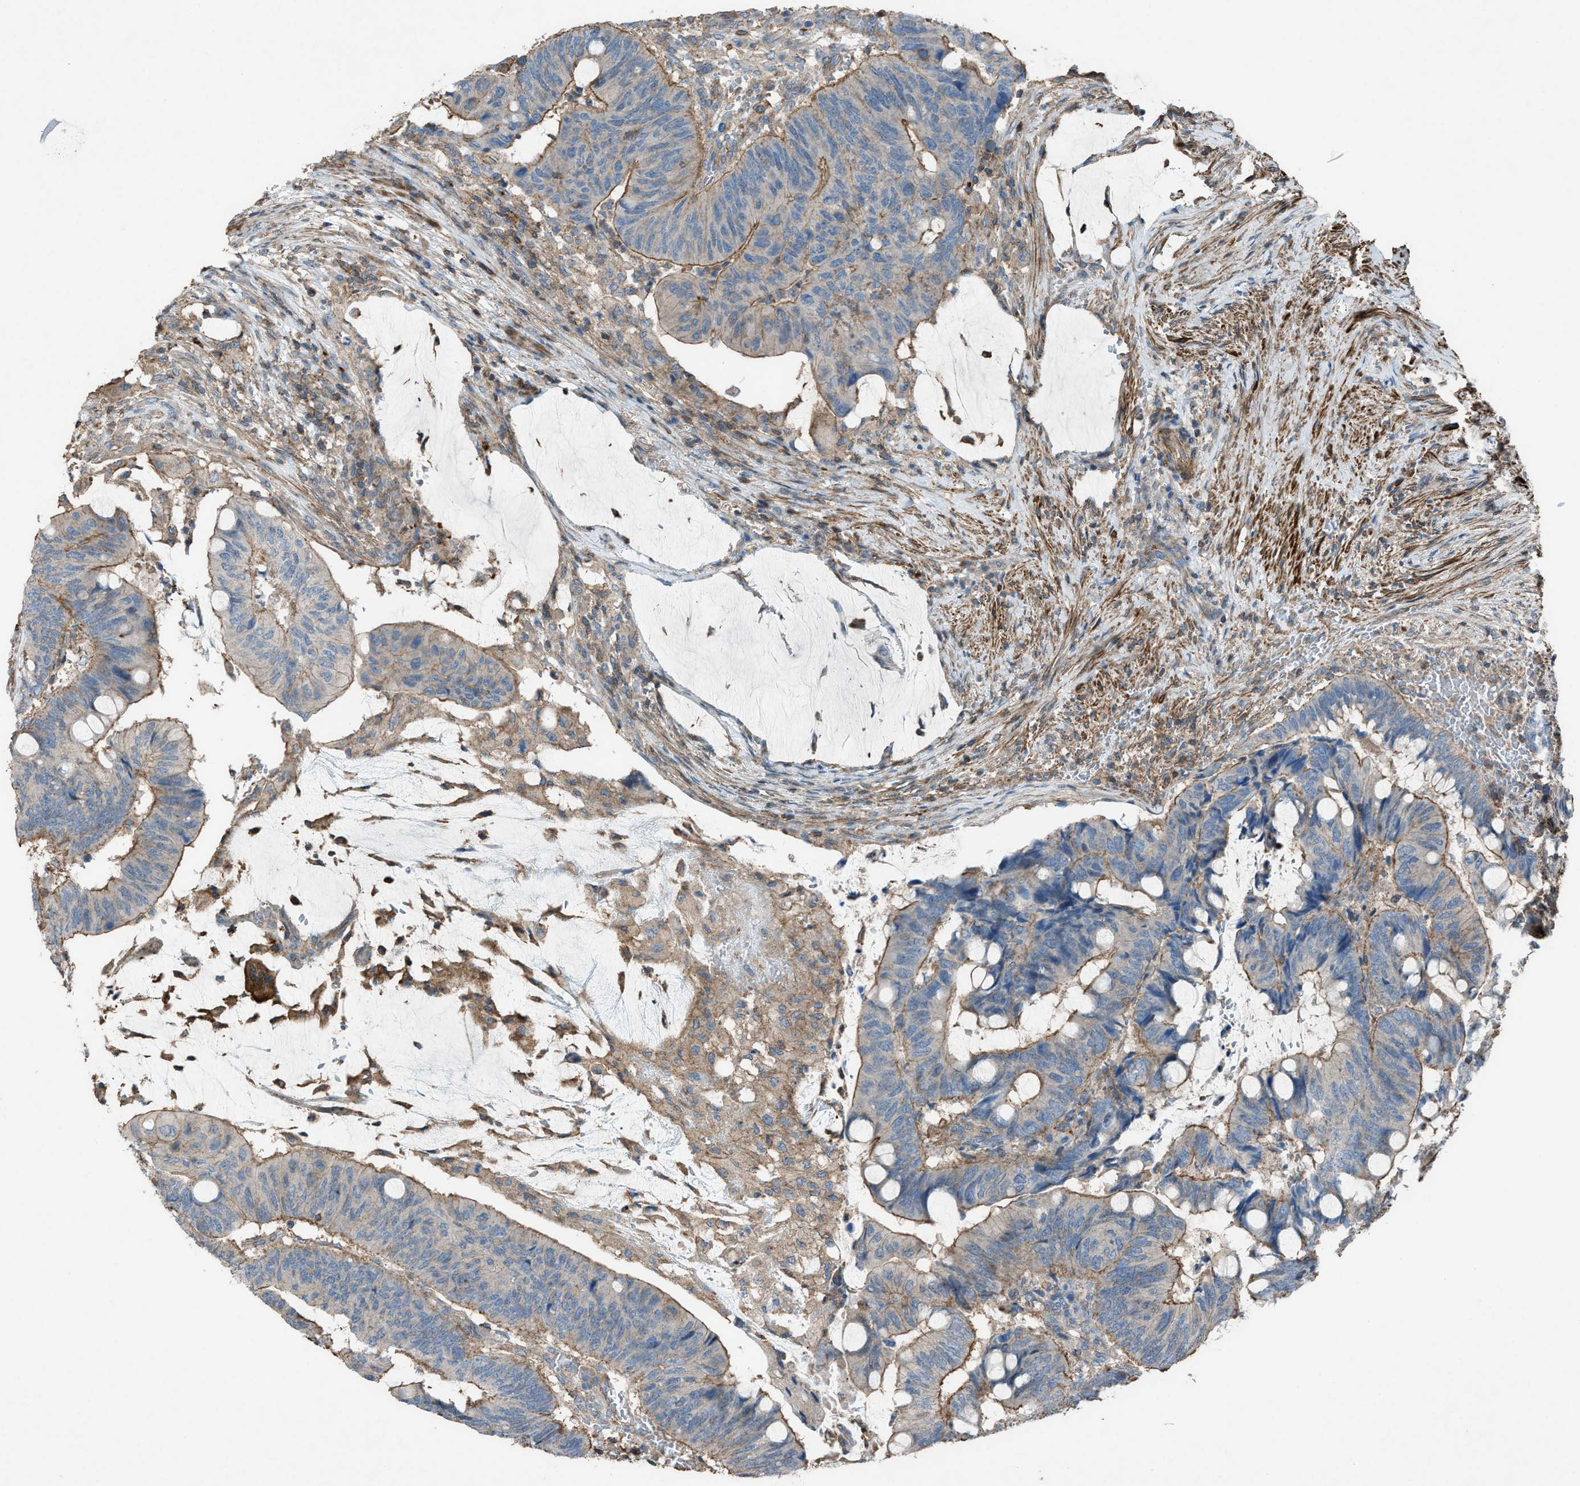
{"staining": {"intensity": "weak", "quantity": ">75%", "location": "cytoplasmic/membranous"}, "tissue": "colorectal cancer", "cell_type": "Tumor cells", "image_type": "cancer", "snomed": [{"axis": "morphology", "description": "Normal tissue, NOS"}, {"axis": "morphology", "description": "Adenocarcinoma, NOS"}, {"axis": "topography", "description": "Rectum"}, {"axis": "topography", "description": "Peripheral nerve tissue"}], "caption": "Weak cytoplasmic/membranous expression is appreciated in about >75% of tumor cells in colorectal cancer.", "gene": "NCK2", "patient": {"sex": "male", "age": 92}}